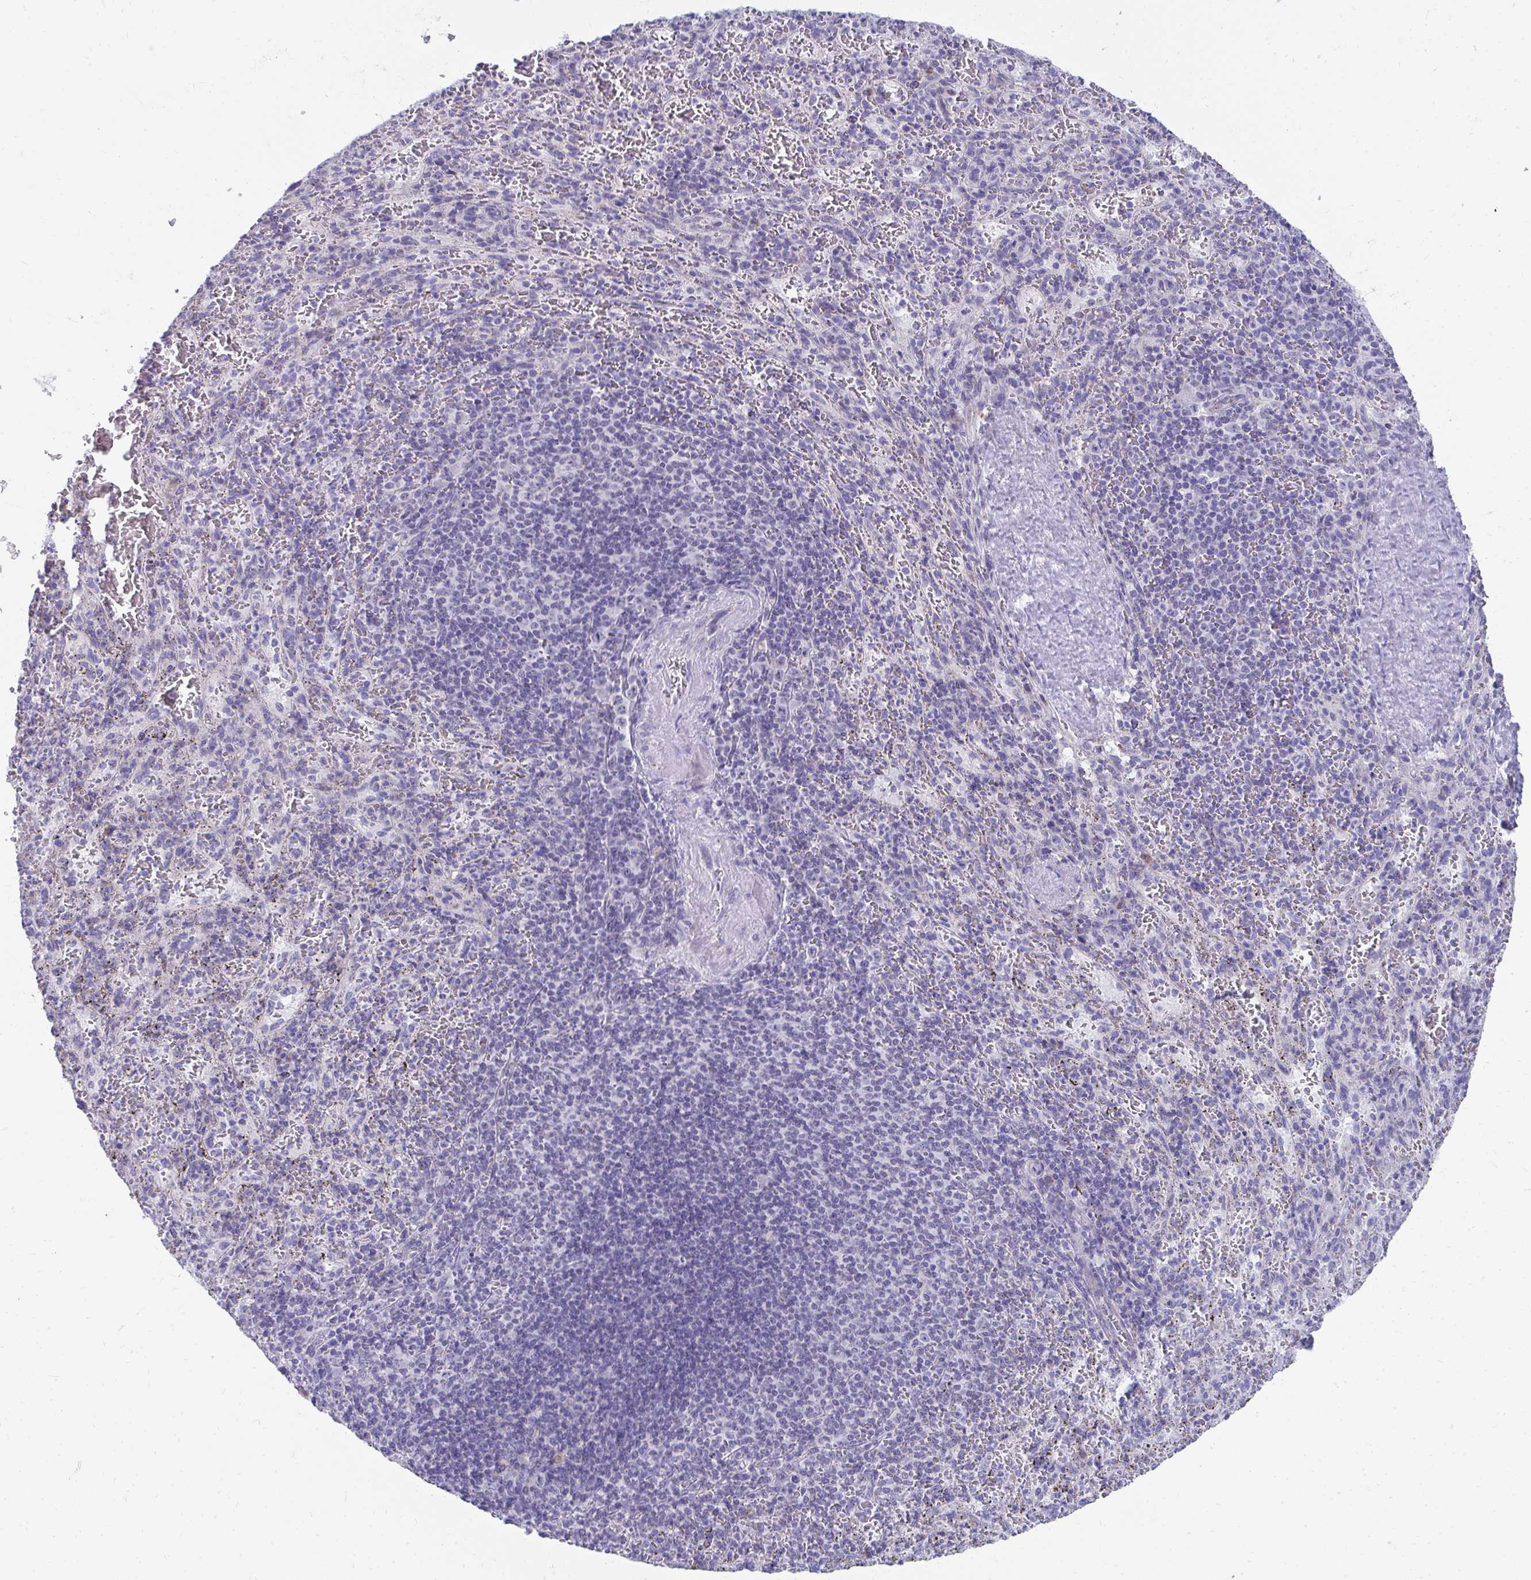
{"staining": {"intensity": "negative", "quantity": "none", "location": "none"}, "tissue": "spleen", "cell_type": "Cells in red pulp", "image_type": "normal", "snomed": [{"axis": "morphology", "description": "Normal tissue, NOS"}, {"axis": "topography", "description": "Spleen"}], "caption": "DAB immunohistochemical staining of unremarkable spleen shows no significant expression in cells in red pulp.", "gene": "TMPRSS2", "patient": {"sex": "male", "age": 57}}